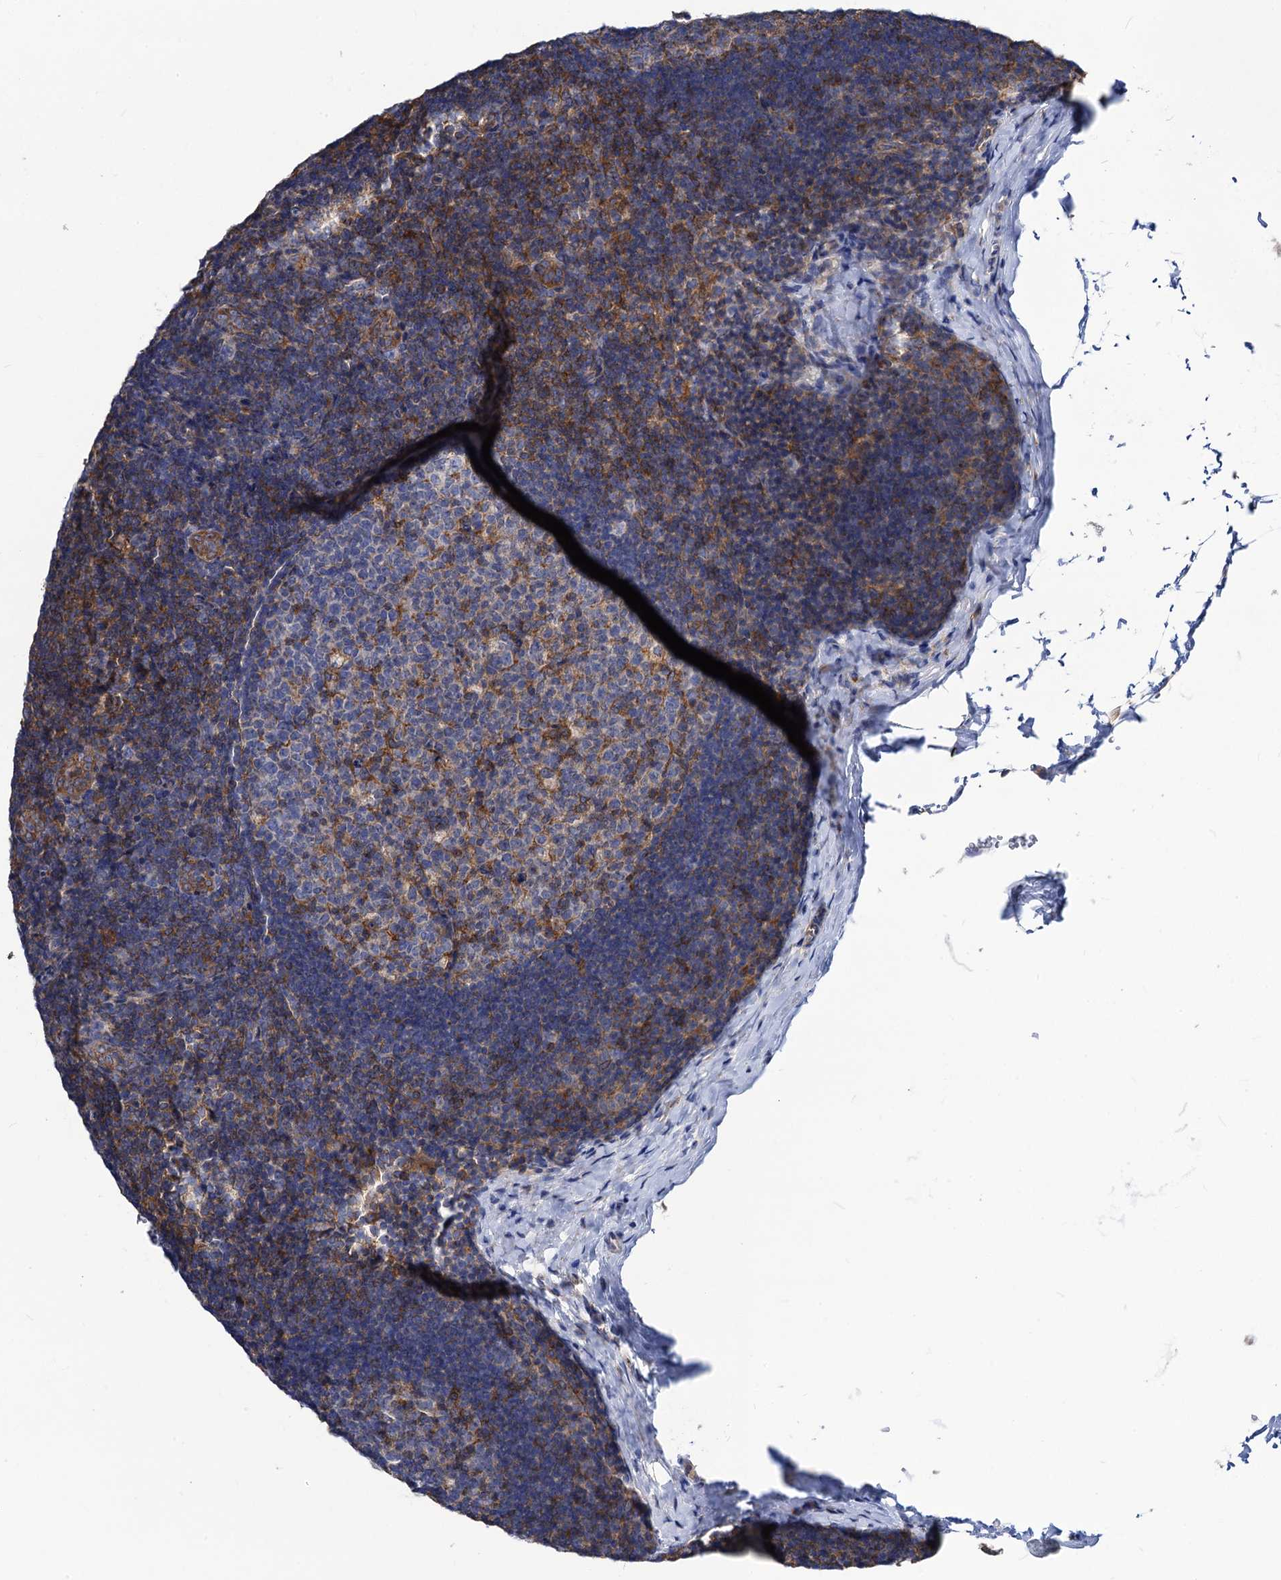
{"staining": {"intensity": "moderate", "quantity": "<25%", "location": "cytoplasmic/membranous"}, "tissue": "lymph node", "cell_type": "Germinal center cells", "image_type": "normal", "snomed": [{"axis": "morphology", "description": "Normal tissue, NOS"}, {"axis": "topography", "description": "Lymph node"}], "caption": "Normal lymph node exhibits moderate cytoplasmic/membranous positivity in approximately <25% of germinal center cells, visualized by immunohistochemistry. (IHC, brightfield microscopy, high magnification).", "gene": "DYDC1", "patient": {"sex": "female", "age": 22}}